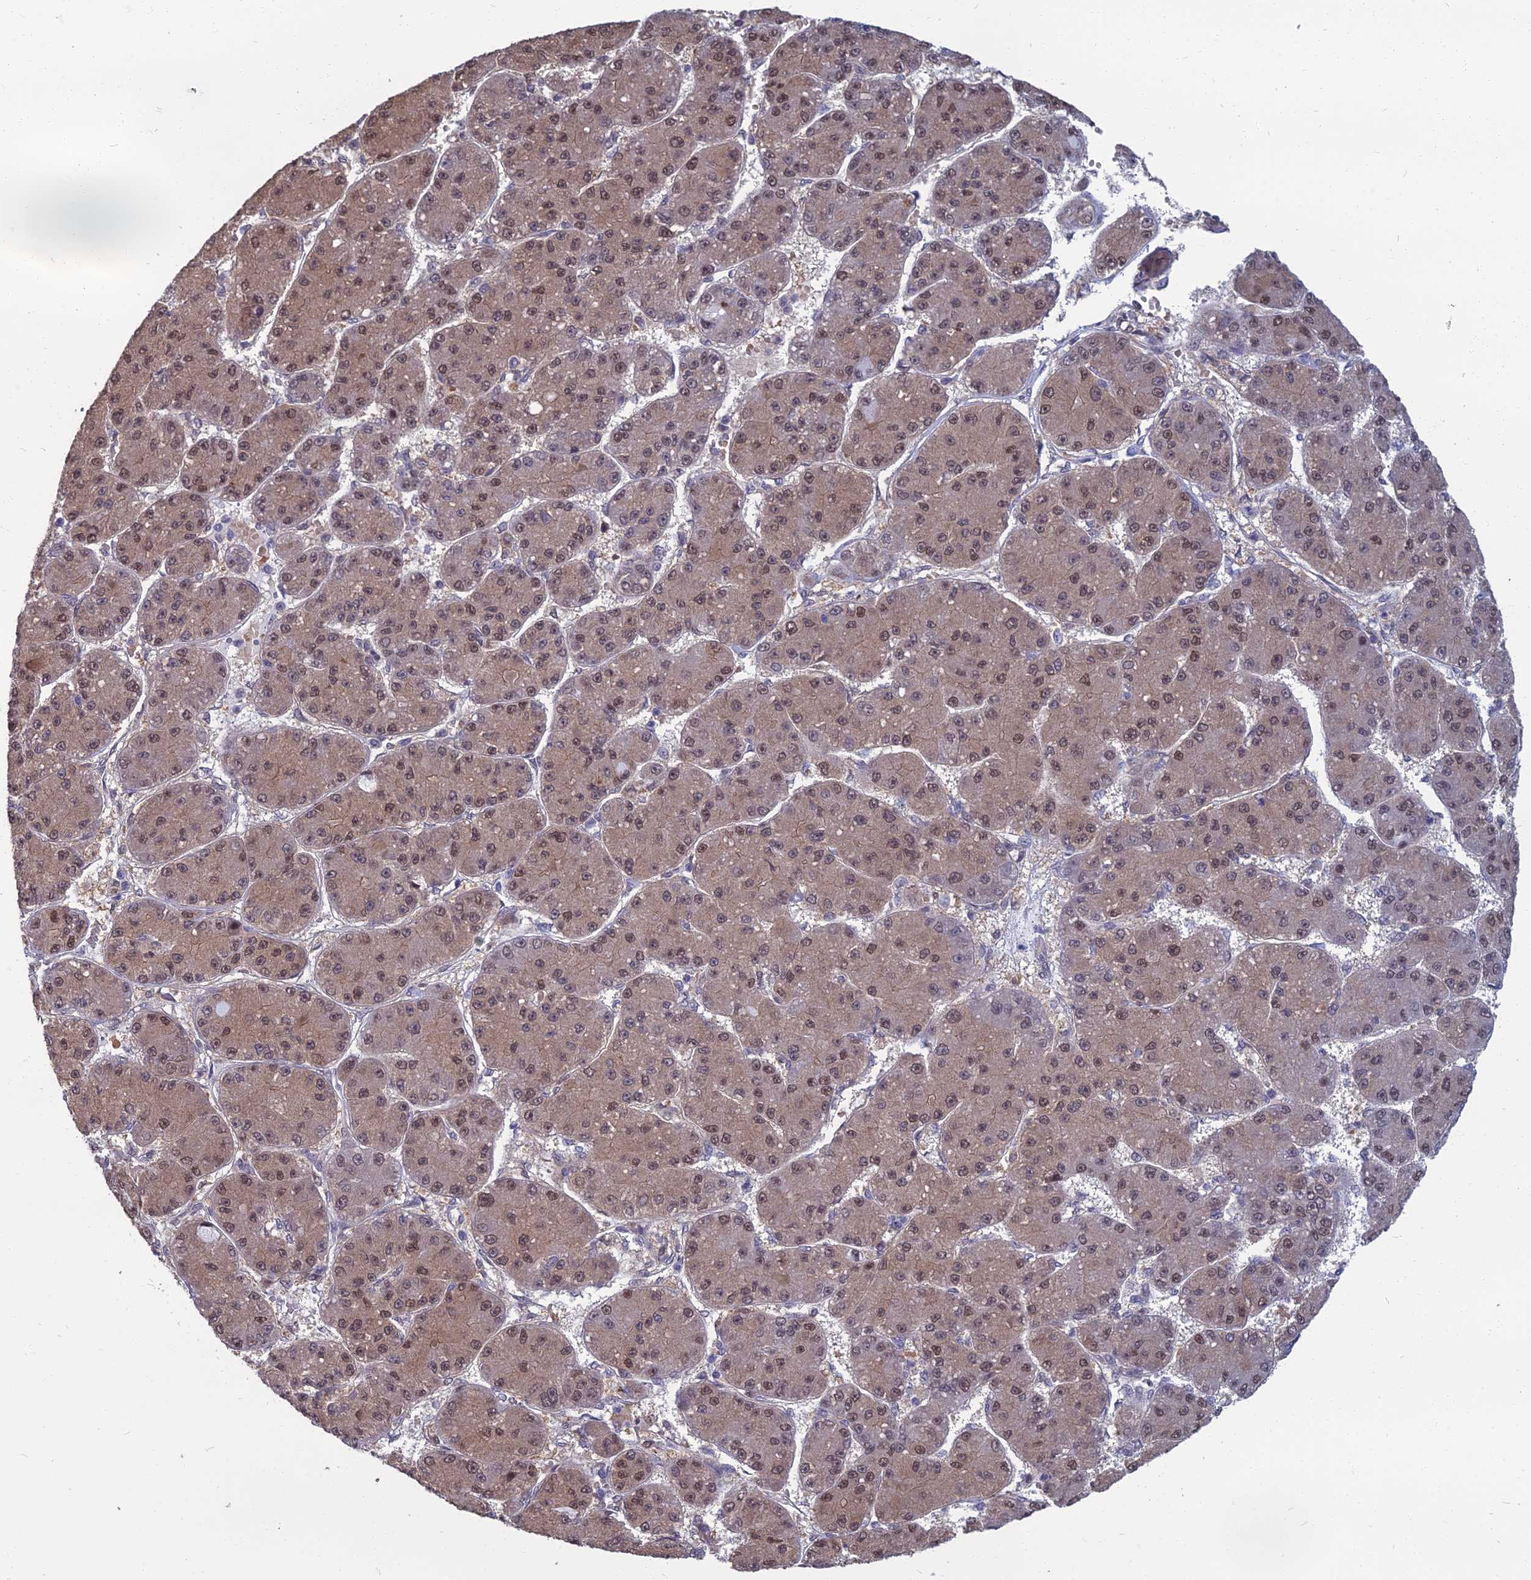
{"staining": {"intensity": "moderate", "quantity": ">75%", "location": "nuclear"}, "tissue": "liver cancer", "cell_type": "Tumor cells", "image_type": "cancer", "snomed": [{"axis": "morphology", "description": "Carcinoma, Hepatocellular, NOS"}, {"axis": "topography", "description": "Liver"}], "caption": "IHC micrograph of neoplastic tissue: human liver cancer (hepatocellular carcinoma) stained using IHC exhibits medium levels of moderate protein expression localized specifically in the nuclear of tumor cells, appearing as a nuclear brown color.", "gene": "NR4A3", "patient": {"sex": "male", "age": 67}}